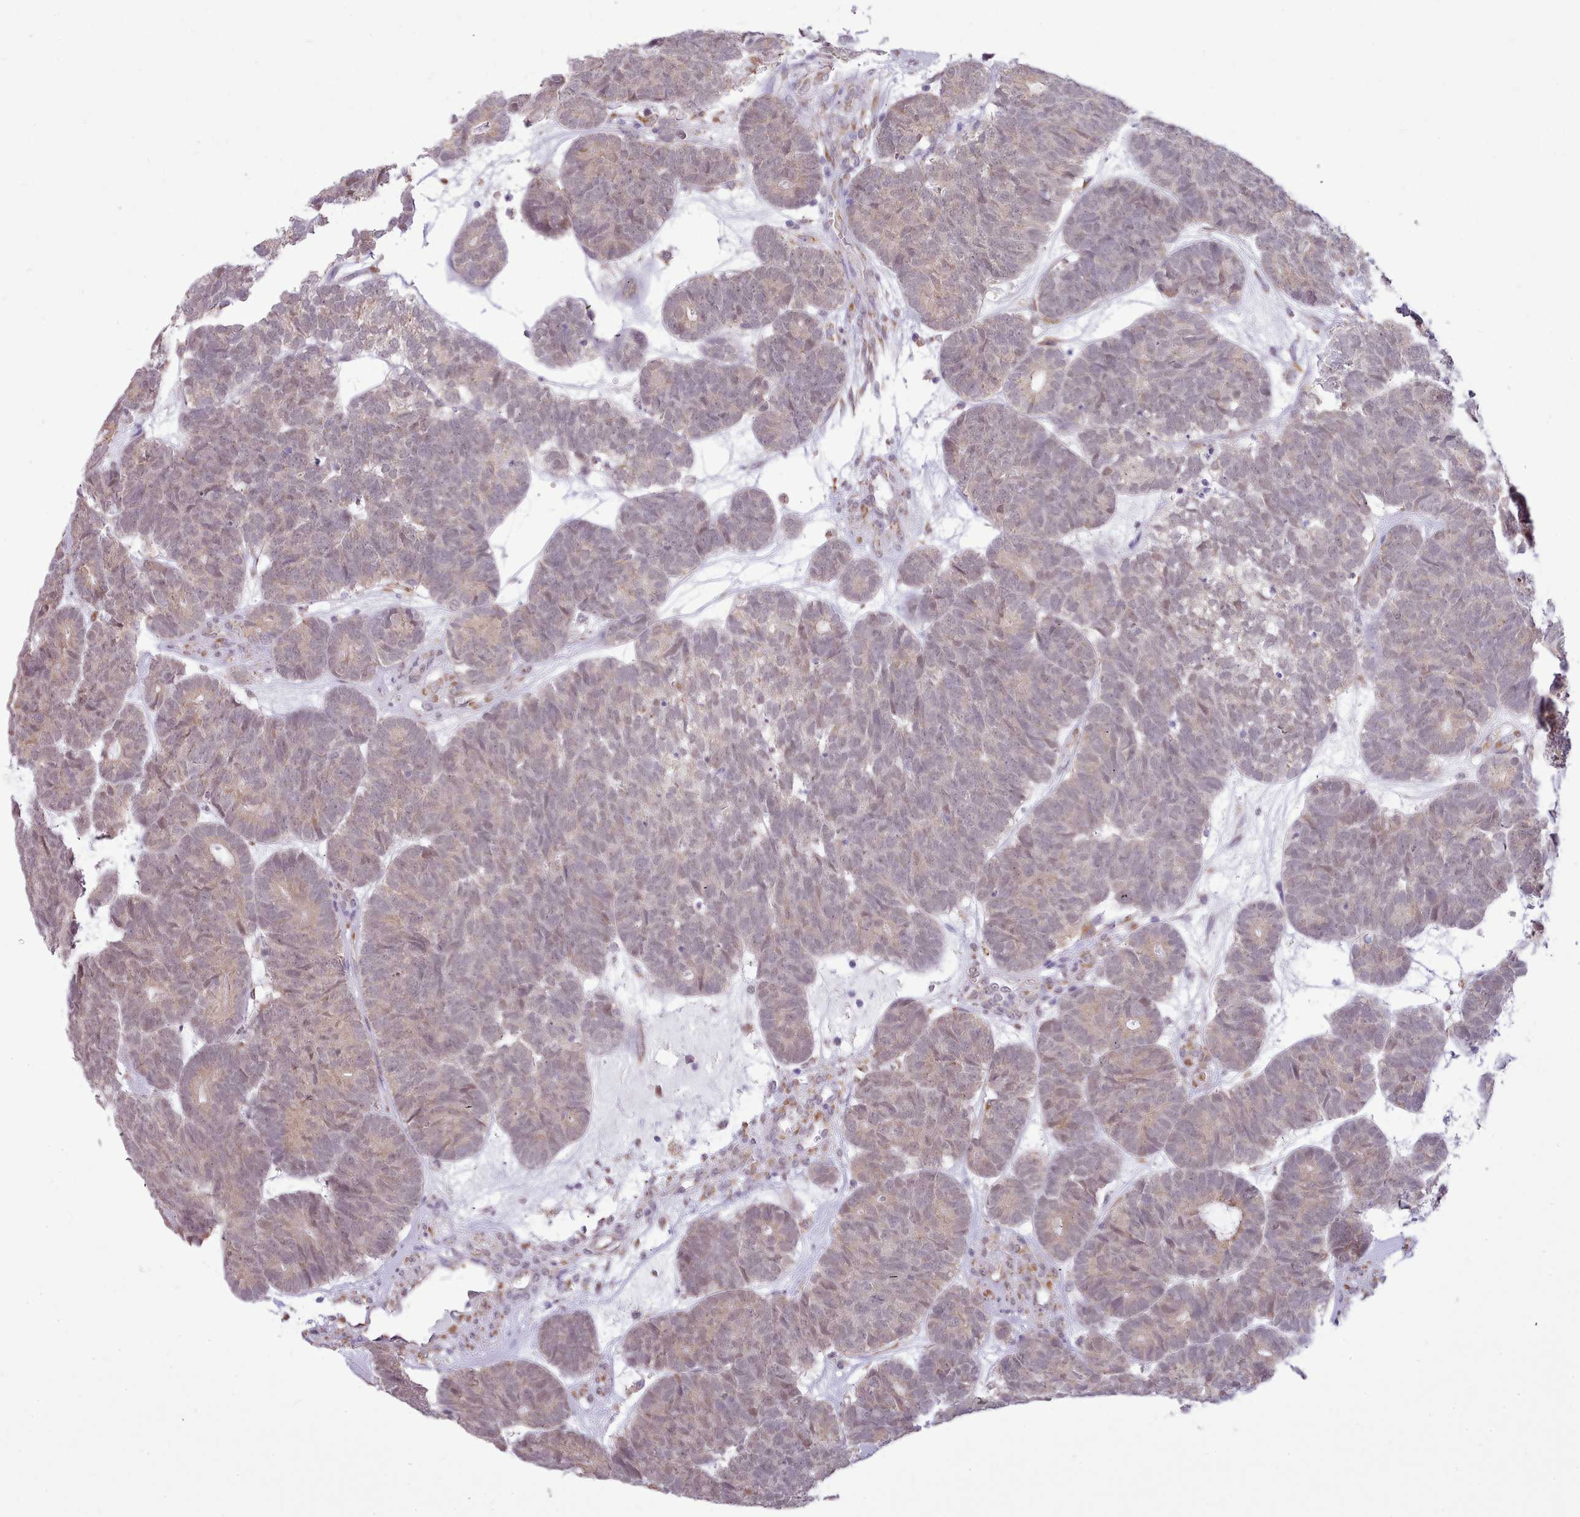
{"staining": {"intensity": "weak", "quantity": "25%-75%", "location": "cytoplasmic/membranous,nuclear"}, "tissue": "head and neck cancer", "cell_type": "Tumor cells", "image_type": "cancer", "snomed": [{"axis": "morphology", "description": "Adenocarcinoma, NOS"}, {"axis": "topography", "description": "Head-Neck"}], "caption": "A micrograph showing weak cytoplasmic/membranous and nuclear expression in about 25%-75% of tumor cells in adenocarcinoma (head and neck), as visualized by brown immunohistochemical staining.", "gene": "SEC61B", "patient": {"sex": "female", "age": 81}}